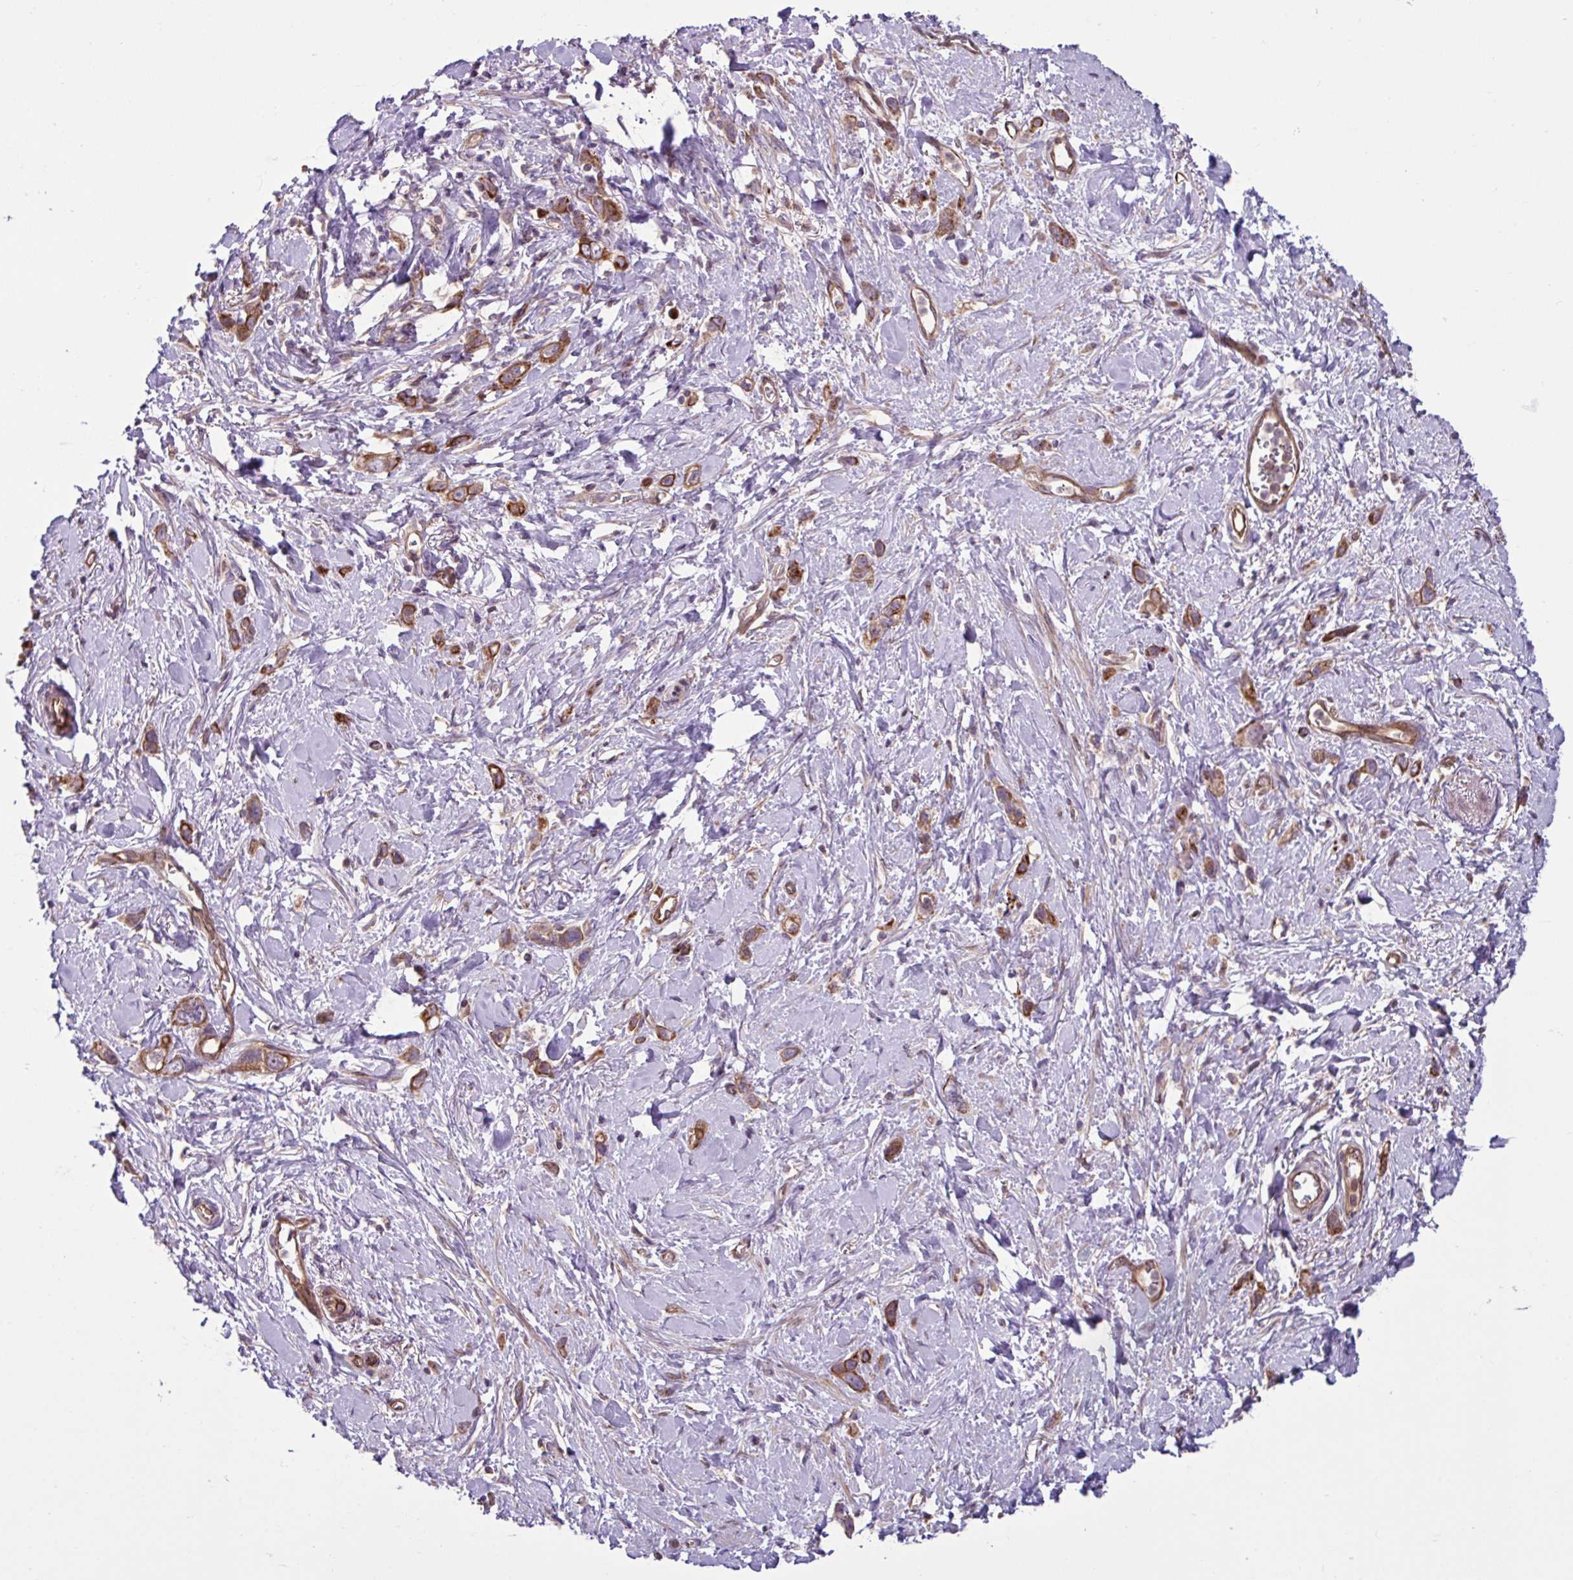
{"staining": {"intensity": "moderate", "quantity": ">75%", "location": "cytoplasmic/membranous"}, "tissue": "stomach cancer", "cell_type": "Tumor cells", "image_type": "cancer", "snomed": [{"axis": "morphology", "description": "Adenocarcinoma, NOS"}, {"axis": "topography", "description": "Stomach"}], "caption": "DAB immunohistochemical staining of human adenocarcinoma (stomach) displays moderate cytoplasmic/membranous protein staining in about >75% of tumor cells.", "gene": "GLTP", "patient": {"sex": "female", "age": 65}}